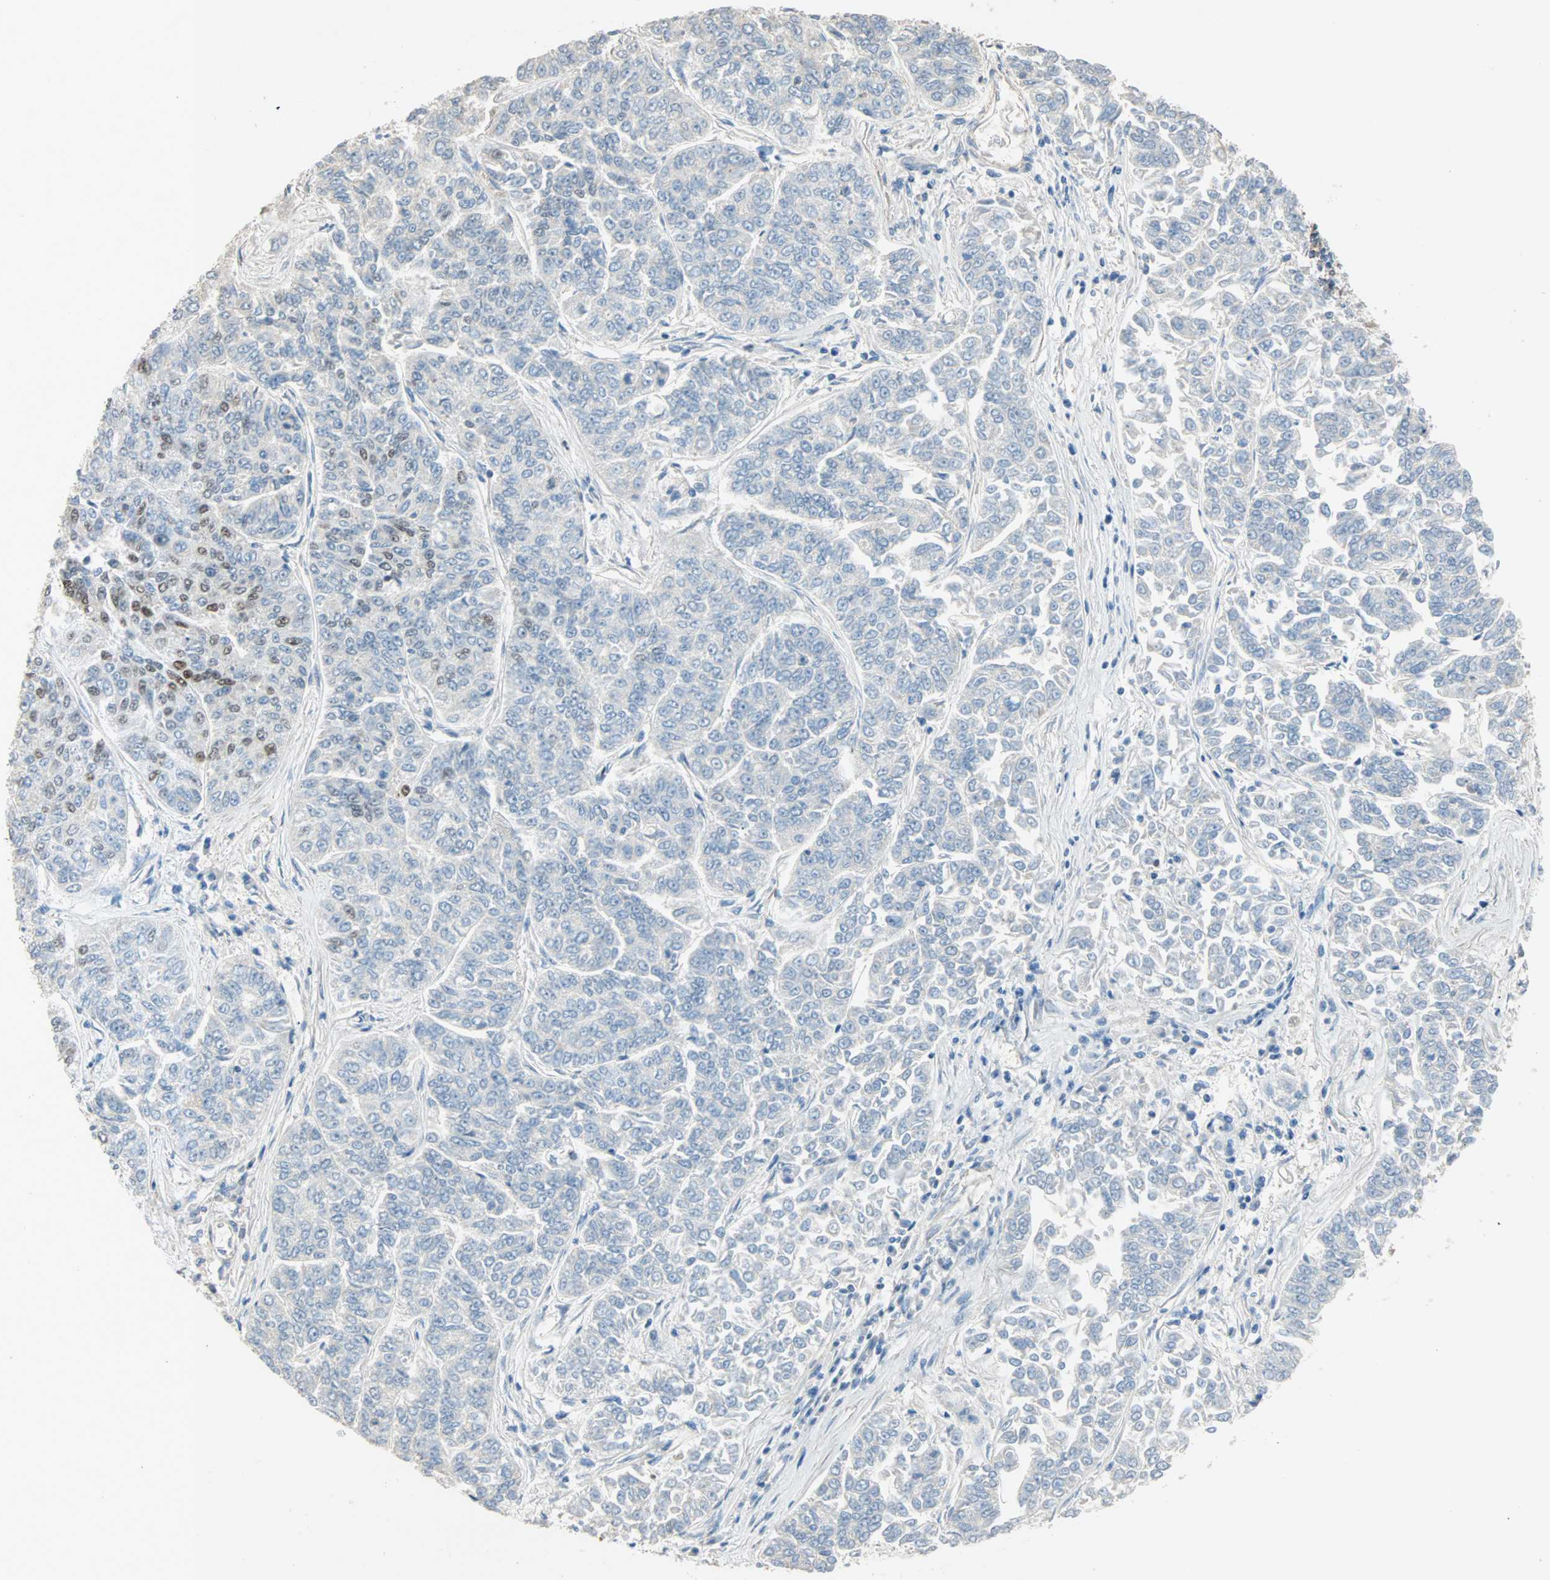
{"staining": {"intensity": "negative", "quantity": "none", "location": "none"}, "tissue": "lung cancer", "cell_type": "Tumor cells", "image_type": "cancer", "snomed": [{"axis": "morphology", "description": "Adenocarcinoma, NOS"}, {"axis": "topography", "description": "Lung"}], "caption": "DAB (3,3'-diaminobenzidine) immunohistochemical staining of human lung cancer reveals no significant positivity in tumor cells.", "gene": "ACVRL1", "patient": {"sex": "male", "age": 84}}